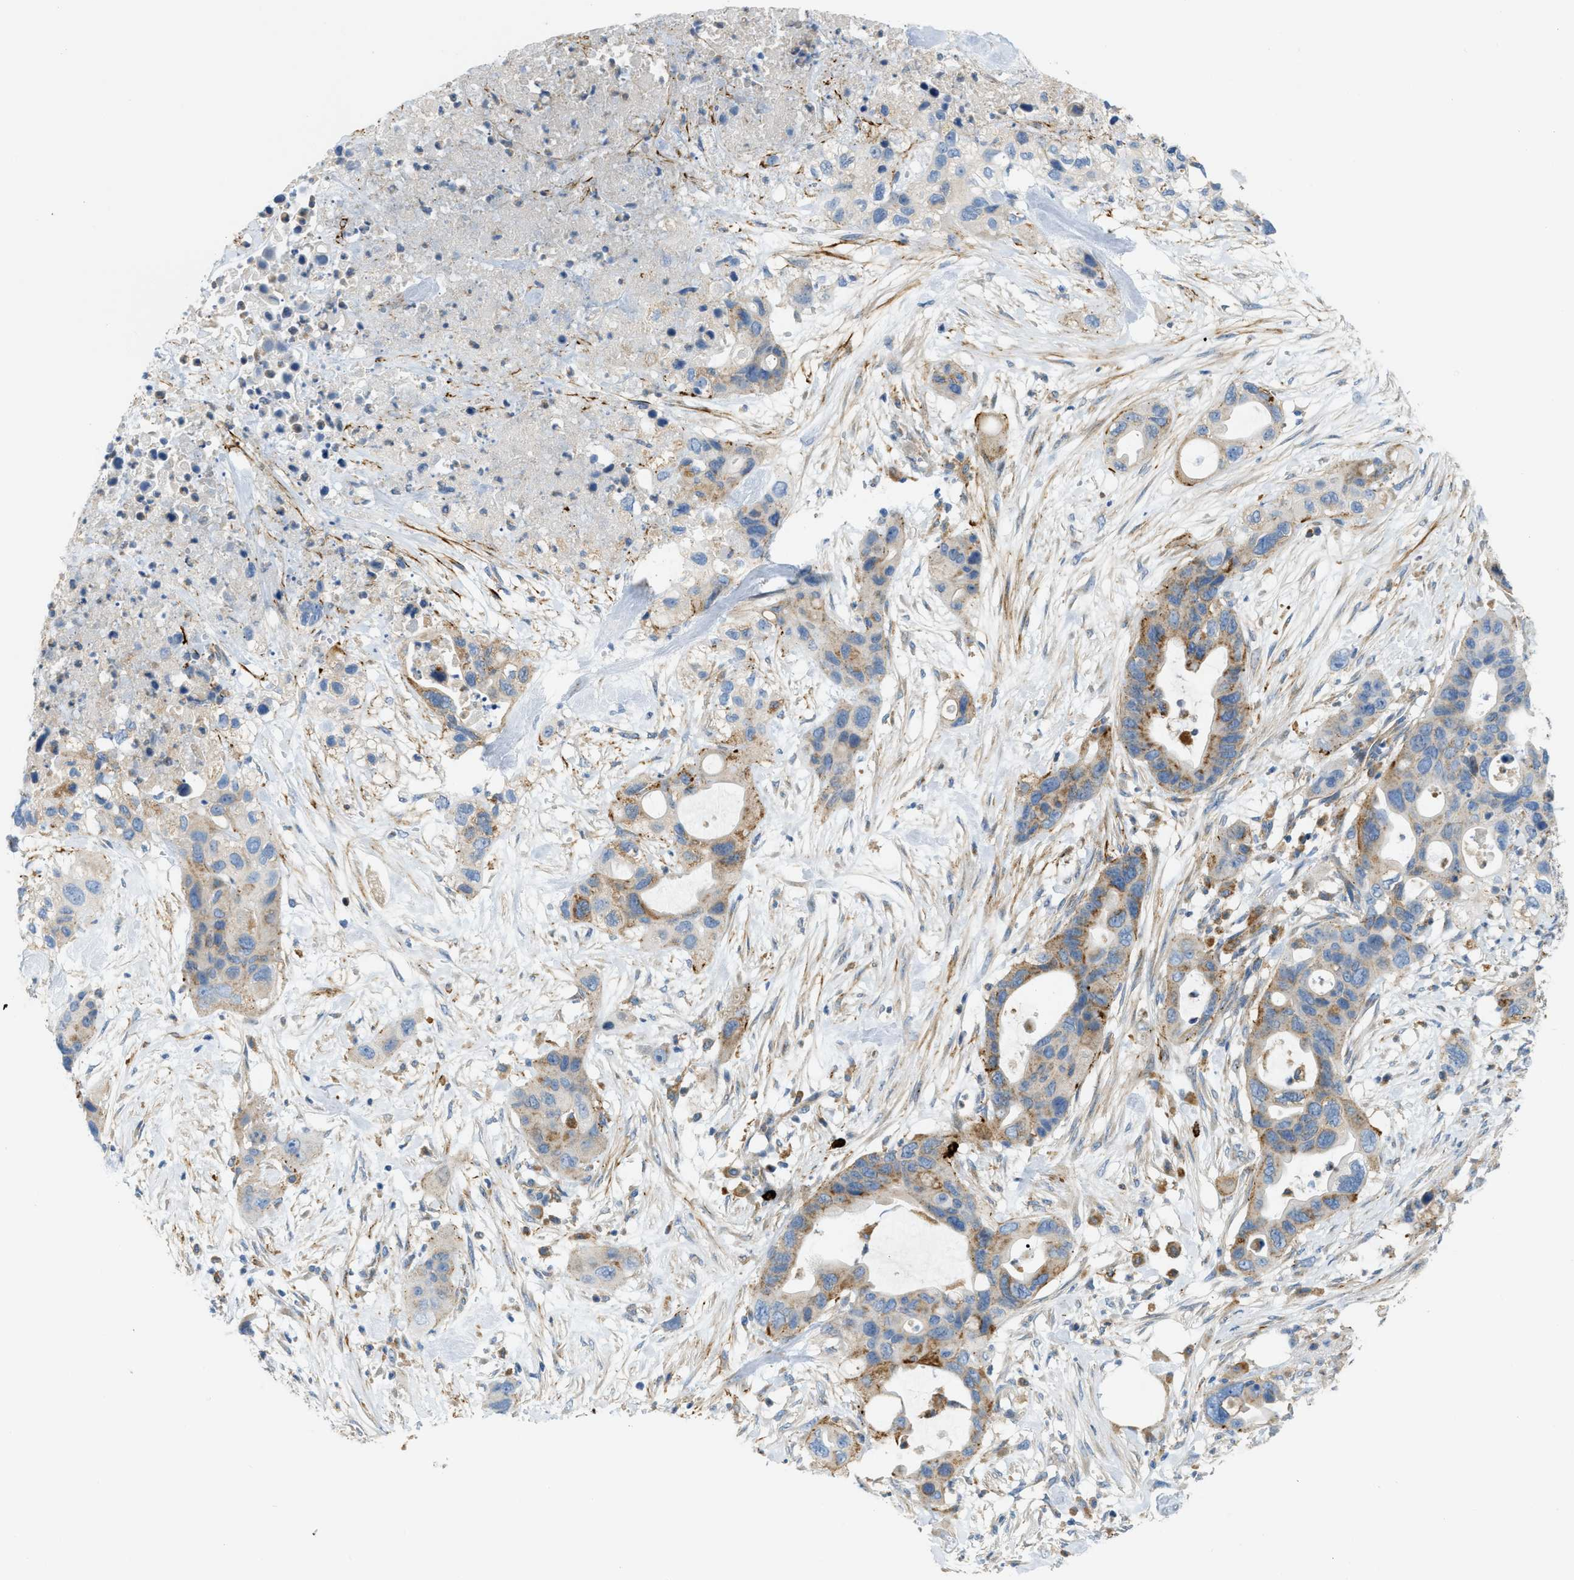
{"staining": {"intensity": "moderate", "quantity": ">75%", "location": "cytoplasmic/membranous"}, "tissue": "pancreatic cancer", "cell_type": "Tumor cells", "image_type": "cancer", "snomed": [{"axis": "morphology", "description": "Adenocarcinoma, NOS"}, {"axis": "topography", "description": "Pancreas"}], "caption": "Adenocarcinoma (pancreatic) stained with DAB IHC demonstrates medium levels of moderate cytoplasmic/membranous positivity in about >75% of tumor cells. The staining is performed using DAB brown chromogen to label protein expression. The nuclei are counter-stained blue using hematoxylin.", "gene": "LMBRD1", "patient": {"sex": "female", "age": 71}}